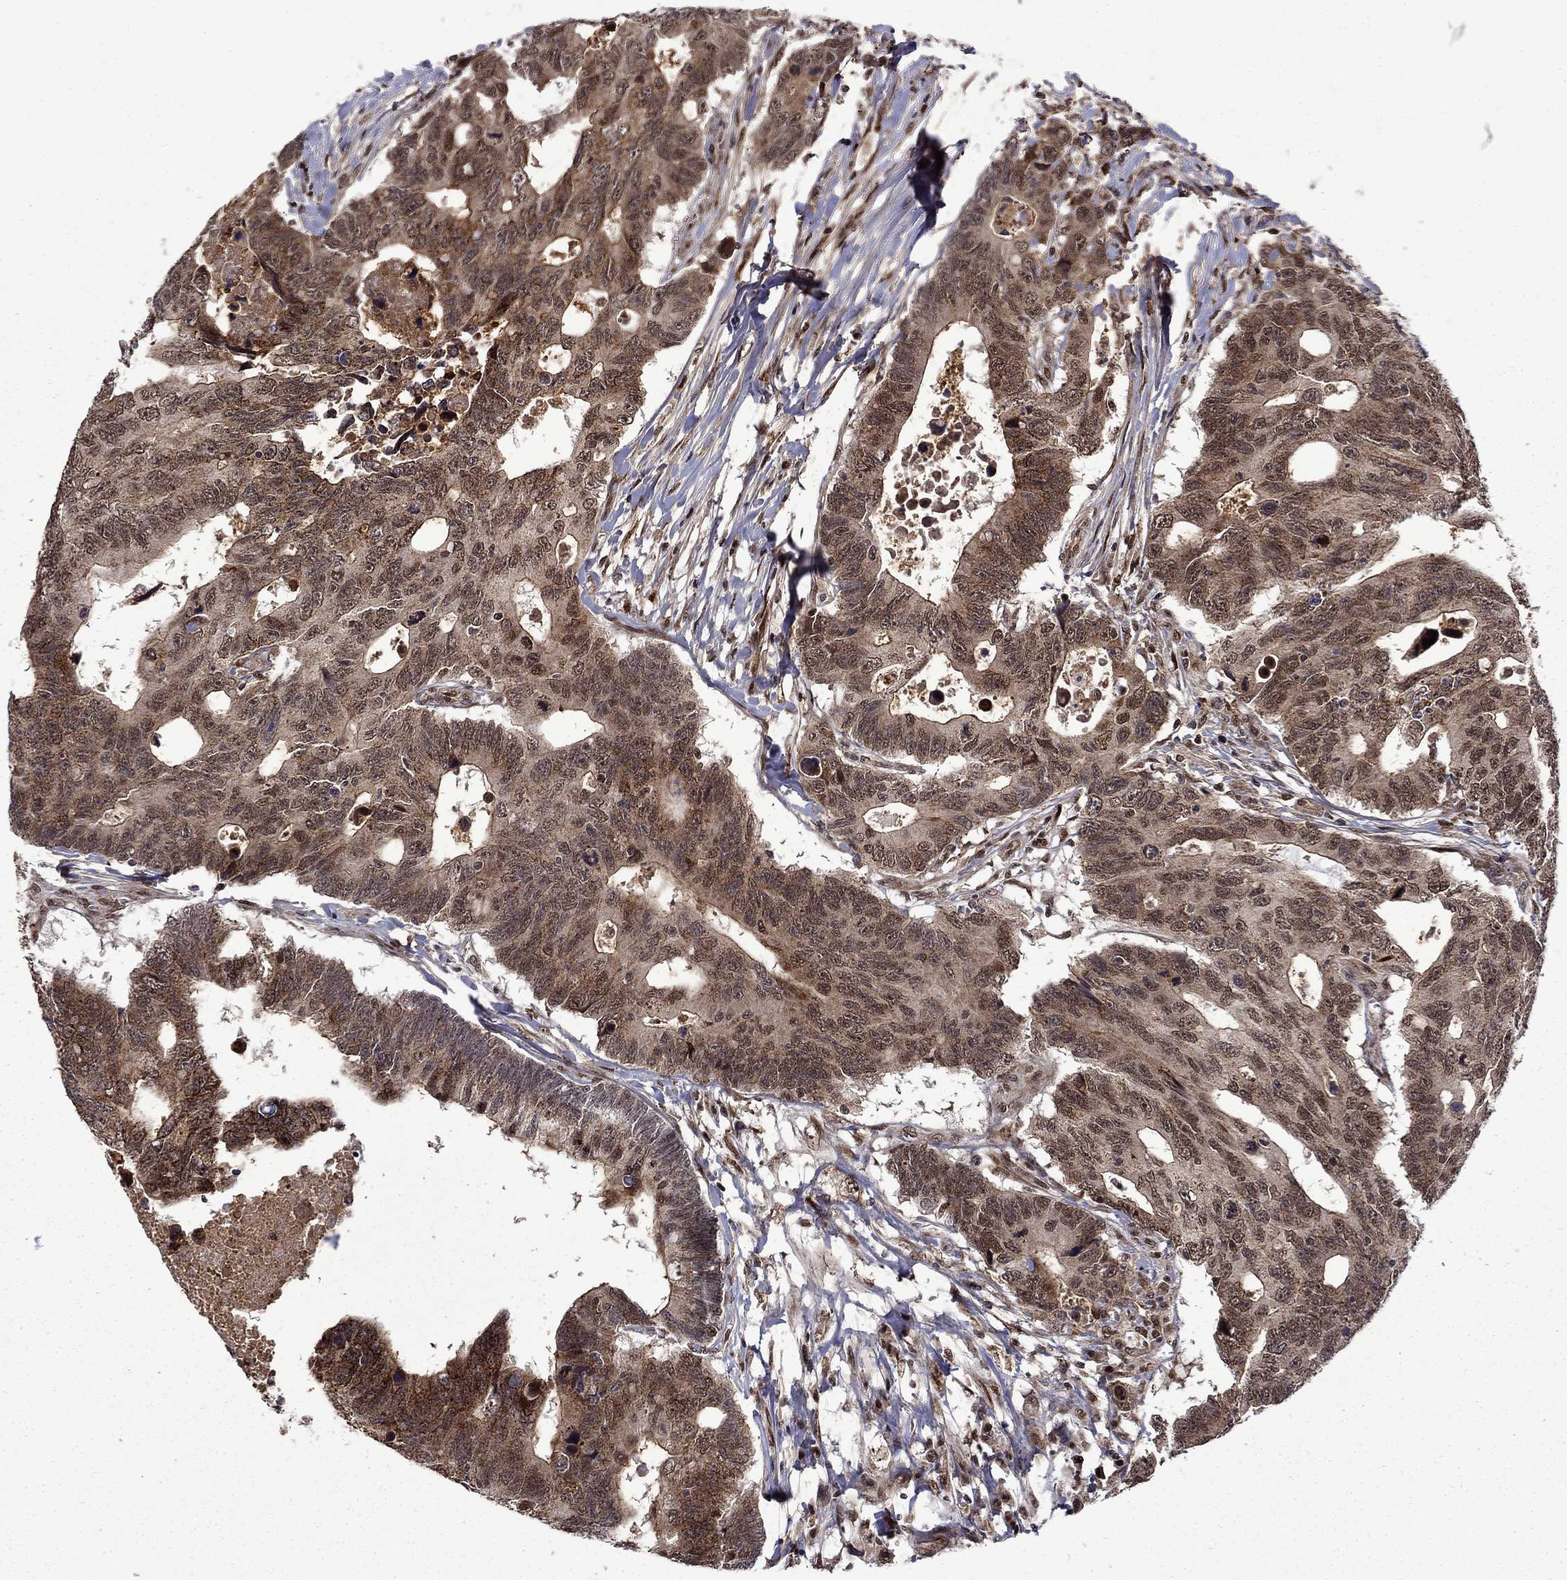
{"staining": {"intensity": "moderate", "quantity": ">75%", "location": "cytoplasmic/membranous,nuclear"}, "tissue": "colorectal cancer", "cell_type": "Tumor cells", "image_type": "cancer", "snomed": [{"axis": "morphology", "description": "Adenocarcinoma, NOS"}, {"axis": "topography", "description": "Colon"}], "caption": "Immunohistochemical staining of human adenocarcinoma (colorectal) exhibits moderate cytoplasmic/membranous and nuclear protein staining in approximately >75% of tumor cells. The staining was performed using DAB, with brown indicating positive protein expression. Nuclei are stained blue with hematoxylin.", "gene": "KPNA3", "patient": {"sex": "female", "age": 77}}